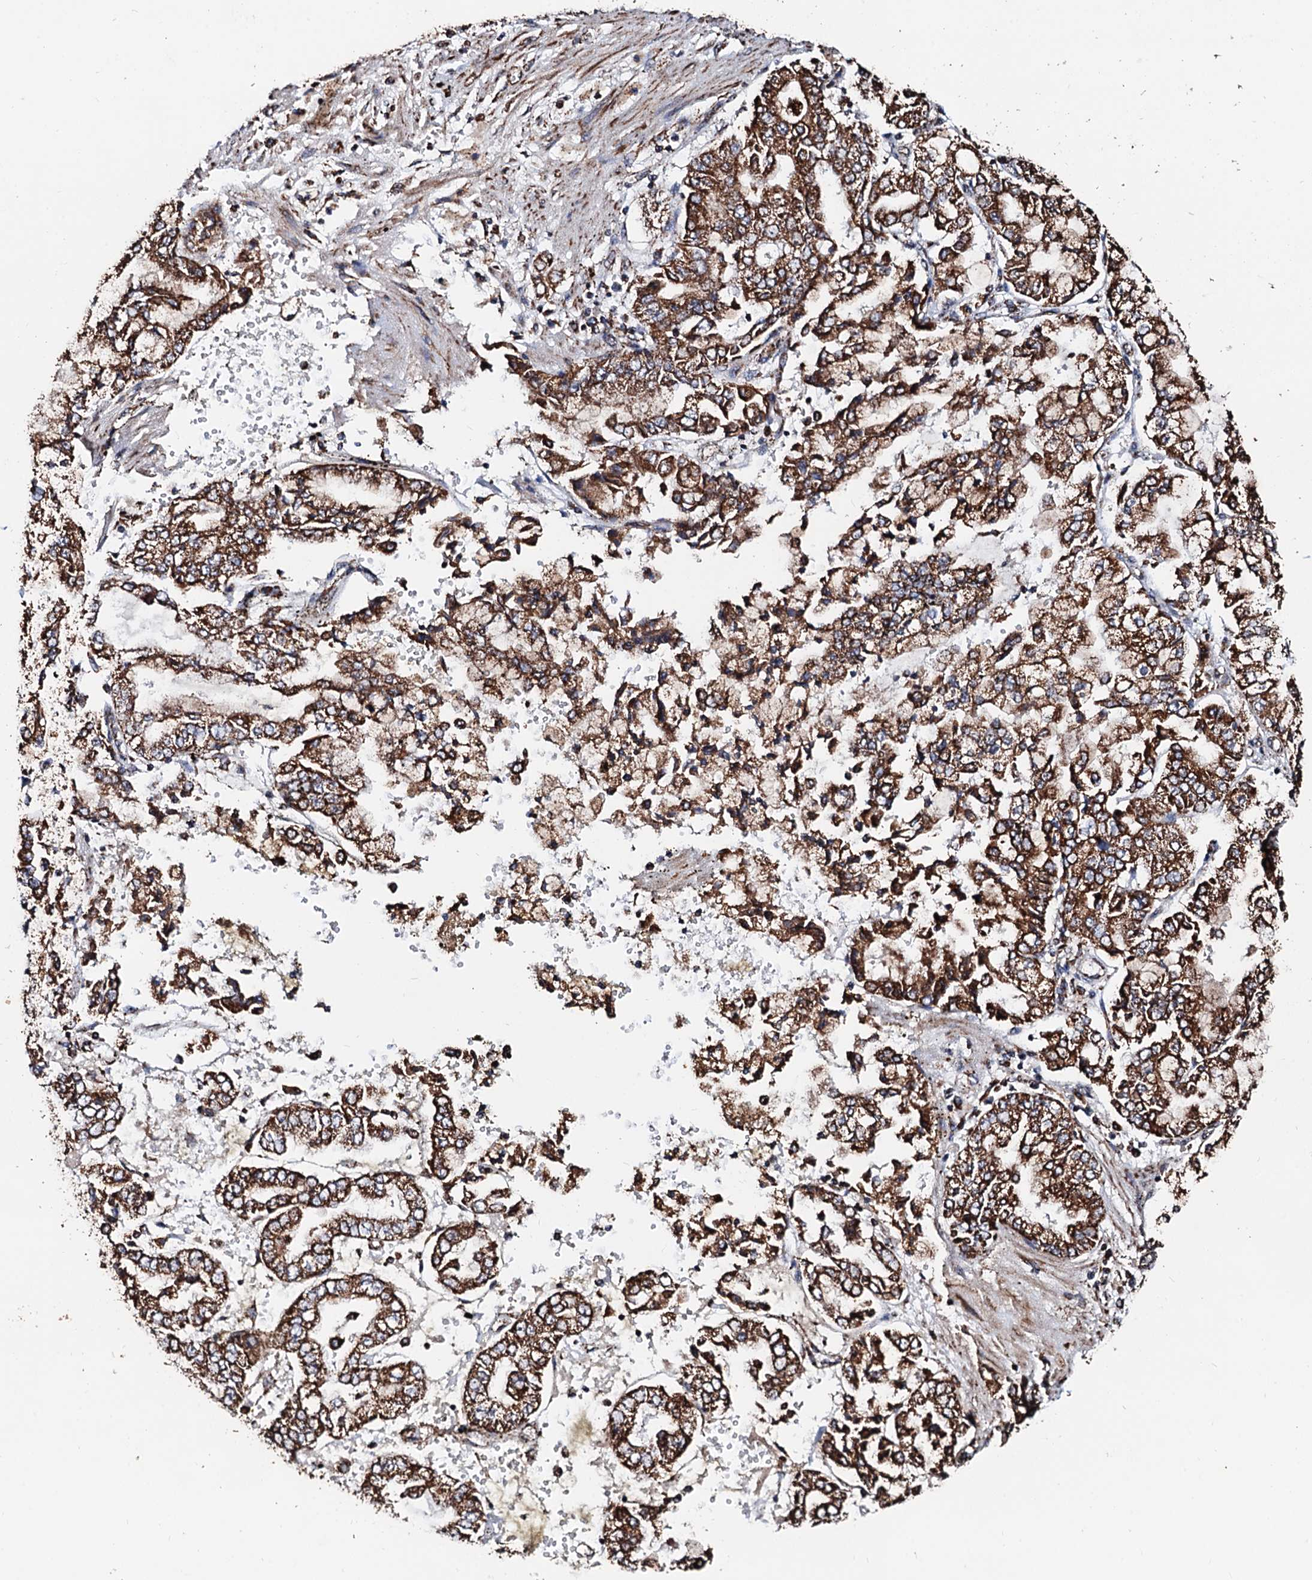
{"staining": {"intensity": "strong", "quantity": ">75%", "location": "cytoplasmic/membranous"}, "tissue": "stomach cancer", "cell_type": "Tumor cells", "image_type": "cancer", "snomed": [{"axis": "morphology", "description": "Adenocarcinoma, NOS"}, {"axis": "topography", "description": "Stomach"}], "caption": "There is high levels of strong cytoplasmic/membranous positivity in tumor cells of adenocarcinoma (stomach), as demonstrated by immunohistochemical staining (brown color).", "gene": "SECISBP2L", "patient": {"sex": "male", "age": 76}}